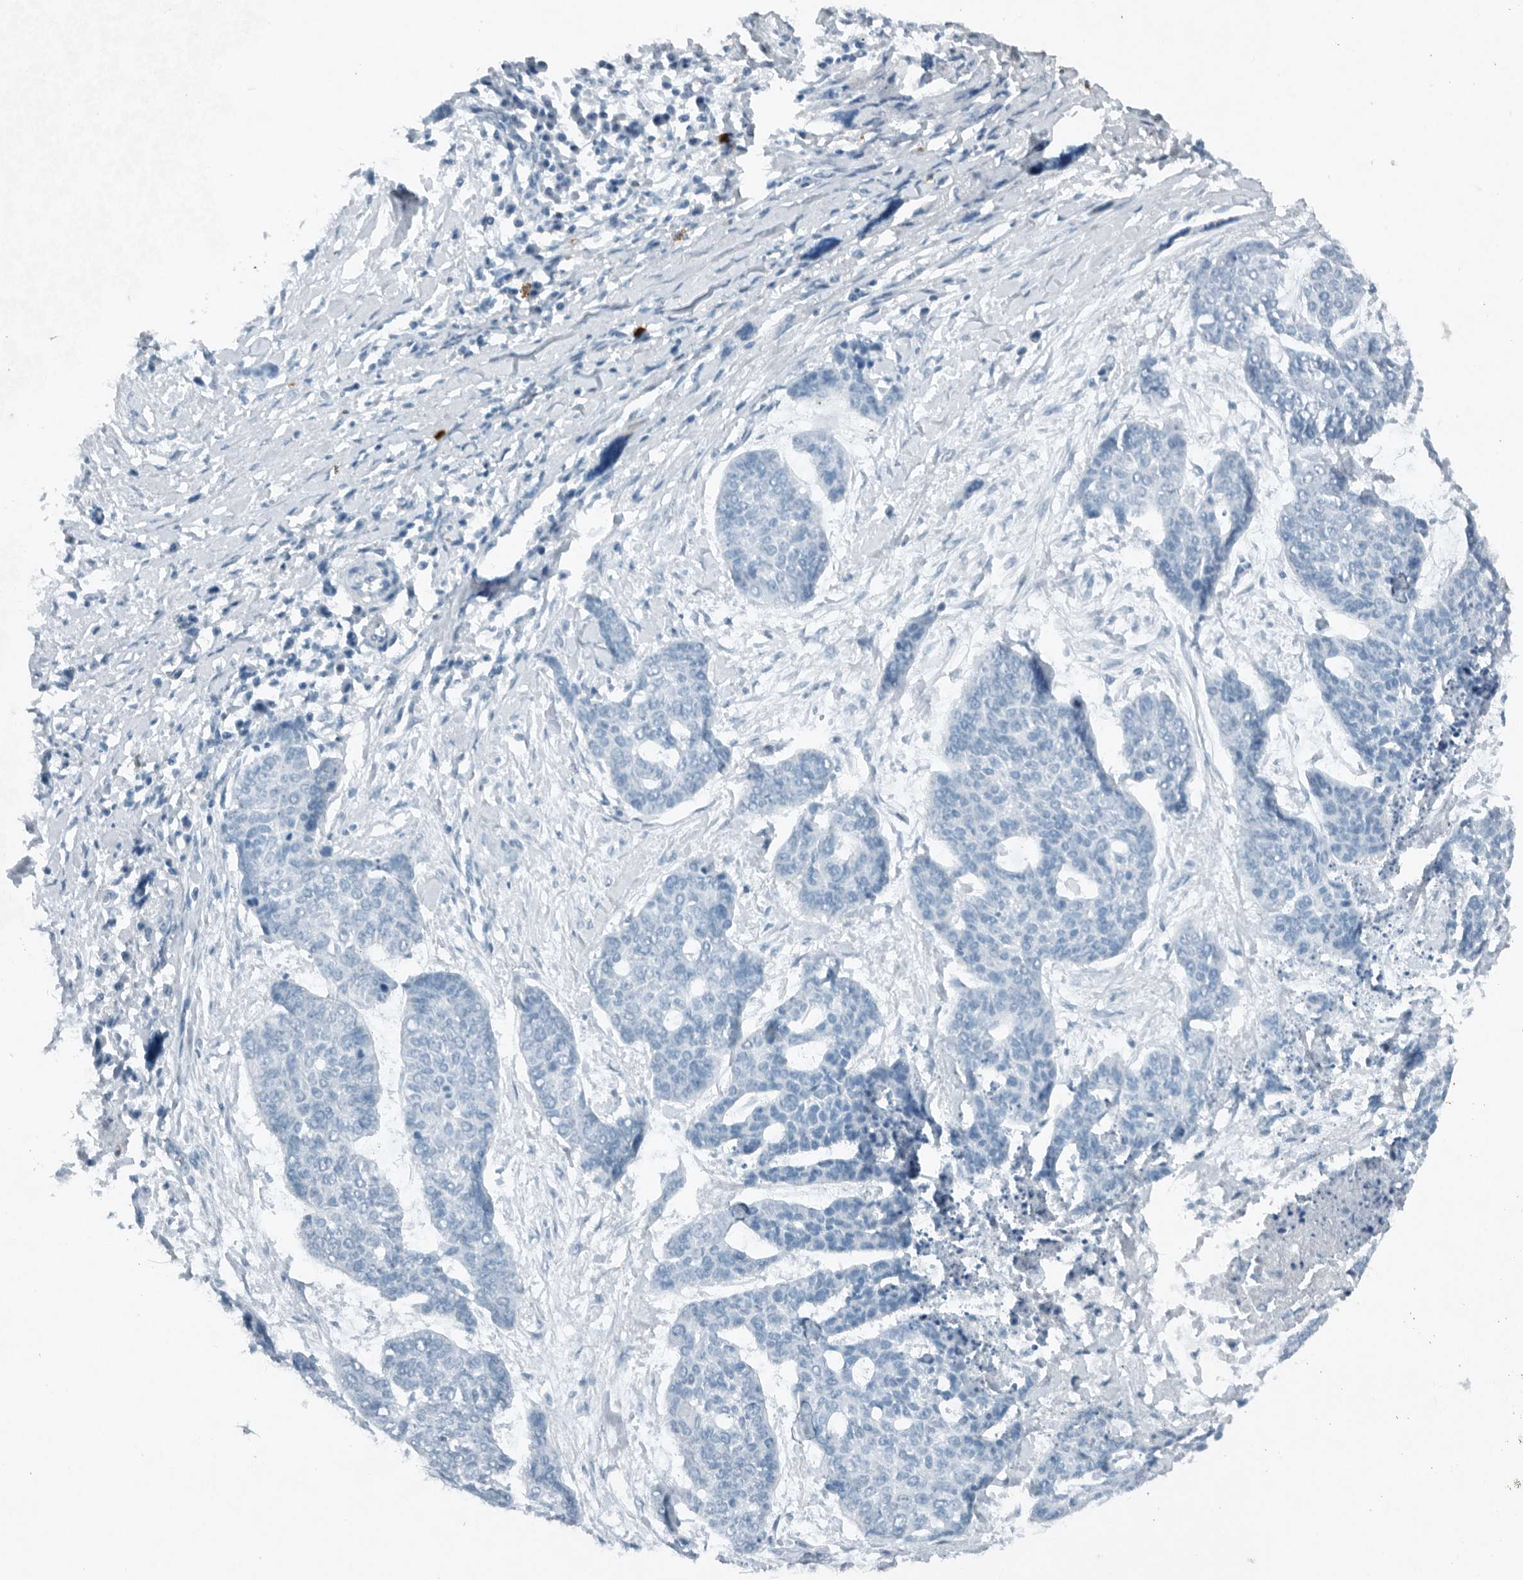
{"staining": {"intensity": "negative", "quantity": "none", "location": "none"}, "tissue": "skin cancer", "cell_type": "Tumor cells", "image_type": "cancer", "snomed": [{"axis": "morphology", "description": "Basal cell carcinoma"}, {"axis": "topography", "description": "Skin"}], "caption": "Tumor cells are negative for protein expression in human basal cell carcinoma (skin).", "gene": "IL20", "patient": {"sex": "female", "age": 64}}